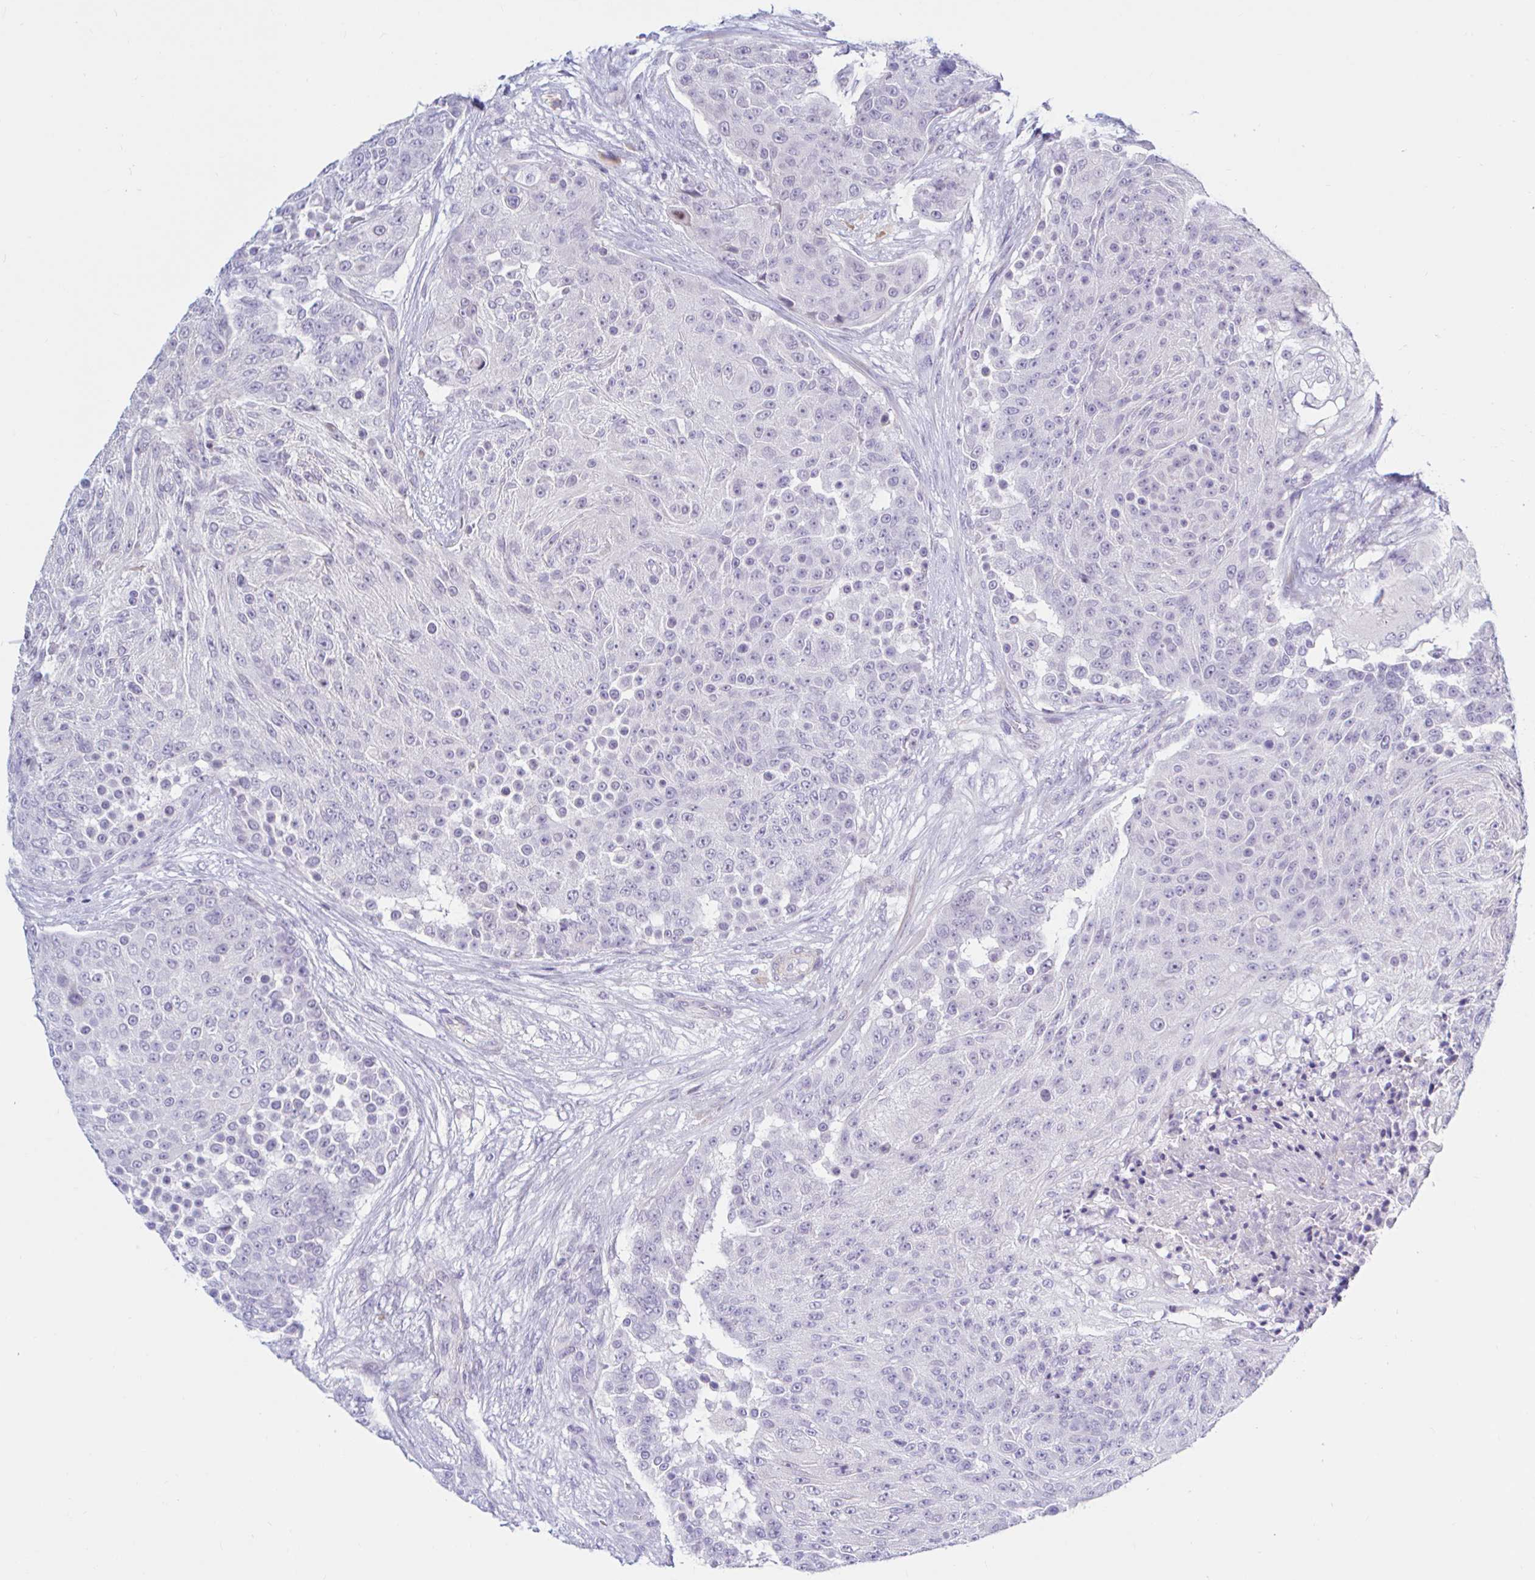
{"staining": {"intensity": "negative", "quantity": "none", "location": "none"}, "tissue": "urothelial cancer", "cell_type": "Tumor cells", "image_type": "cancer", "snomed": [{"axis": "morphology", "description": "Urothelial carcinoma, High grade"}, {"axis": "topography", "description": "Urinary bladder"}], "caption": "DAB immunohistochemical staining of human urothelial cancer shows no significant staining in tumor cells.", "gene": "NBPF3", "patient": {"sex": "female", "age": 63}}